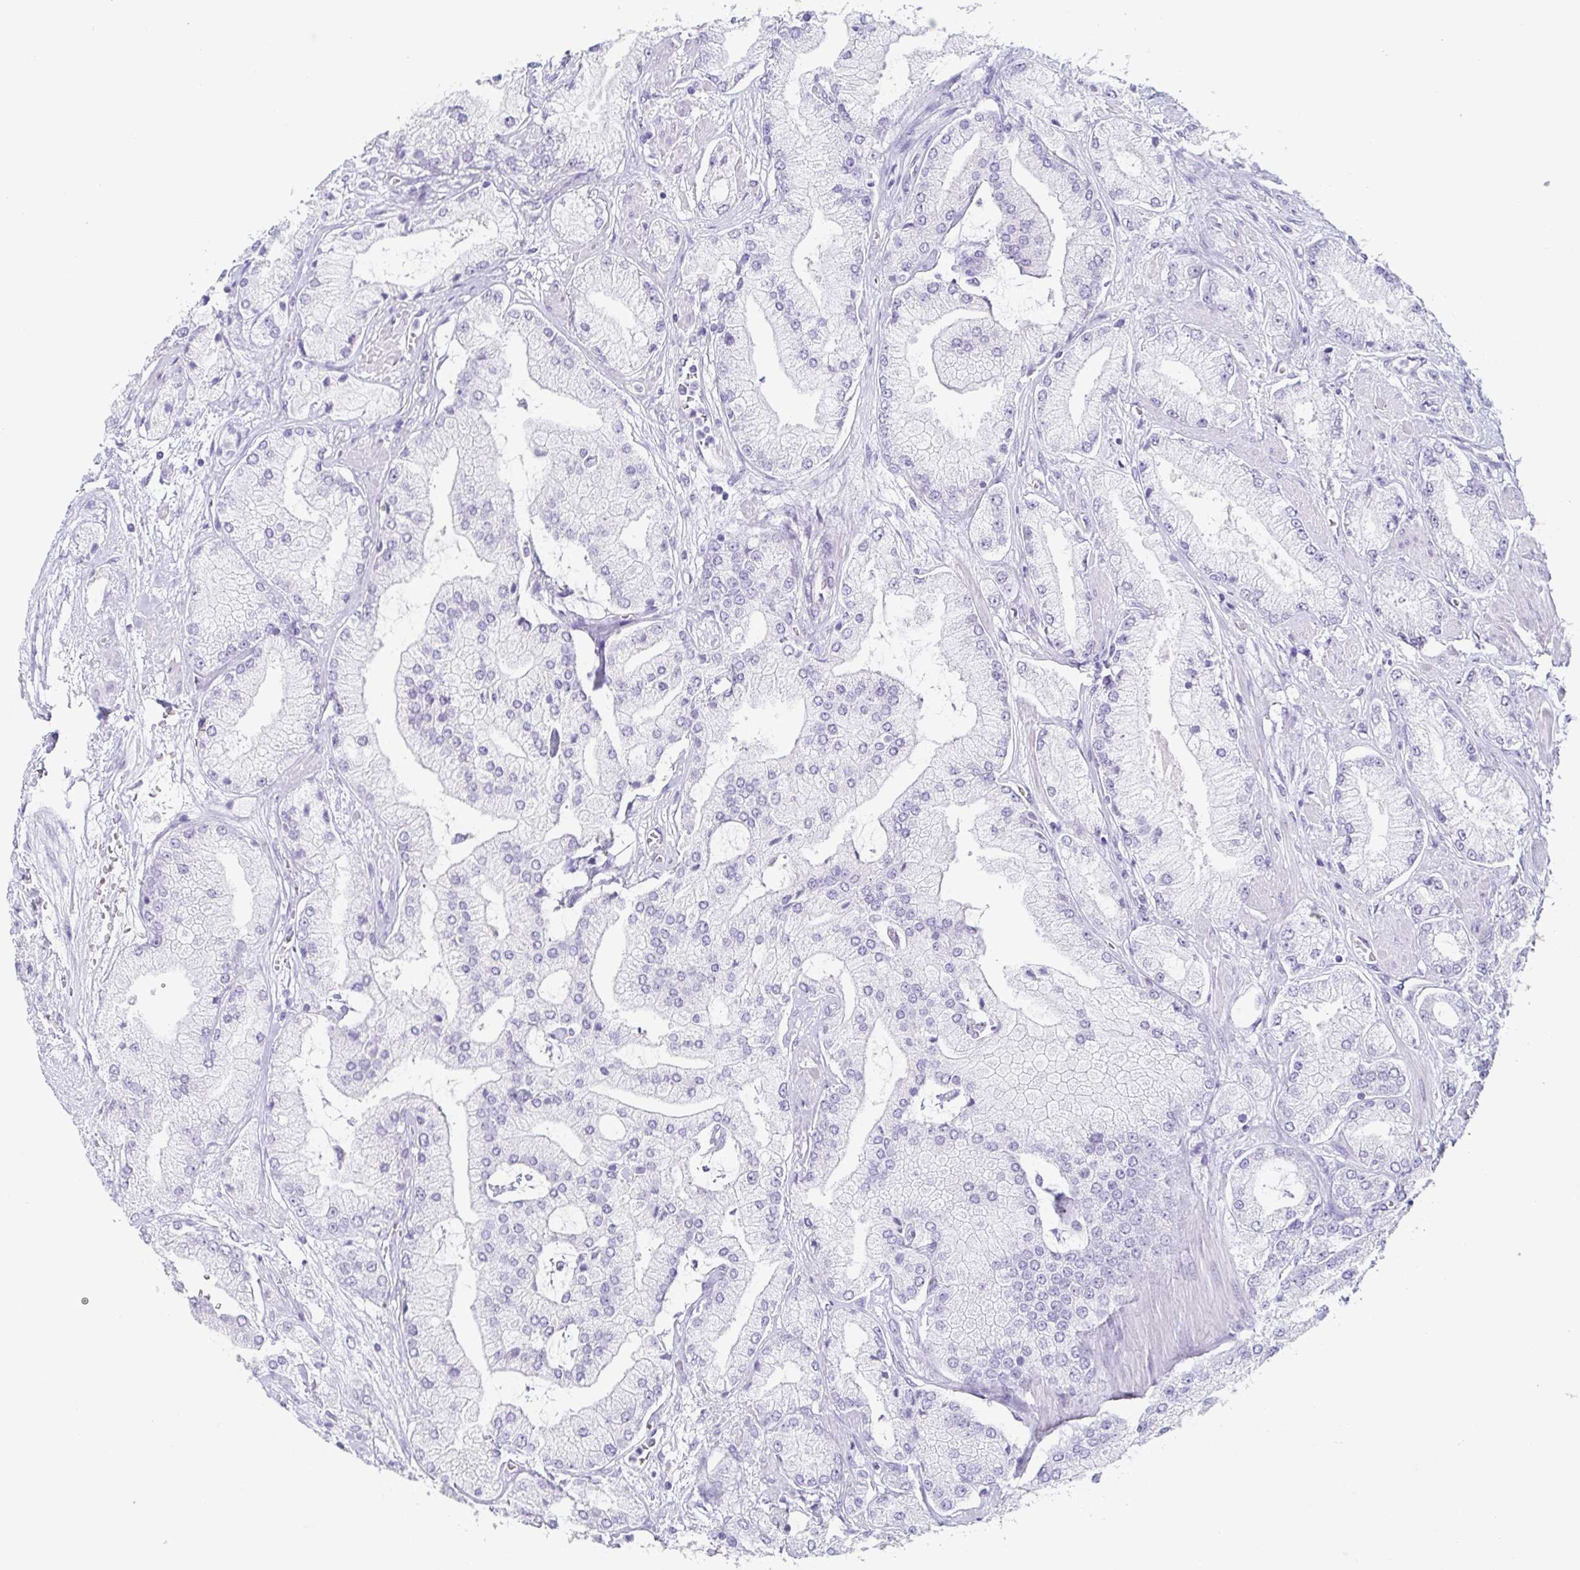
{"staining": {"intensity": "negative", "quantity": "none", "location": "none"}, "tissue": "prostate cancer", "cell_type": "Tumor cells", "image_type": "cancer", "snomed": [{"axis": "morphology", "description": "Adenocarcinoma, High grade"}, {"axis": "topography", "description": "Prostate"}], "caption": "The micrograph reveals no significant staining in tumor cells of prostate high-grade adenocarcinoma. Brightfield microscopy of immunohistochemistry (IHC) stained with DAB (brown) and hematoxylin (blue), captured at high magnification.", "gene": "PRR4", "patient": {"sex": "male", "age": 68}}